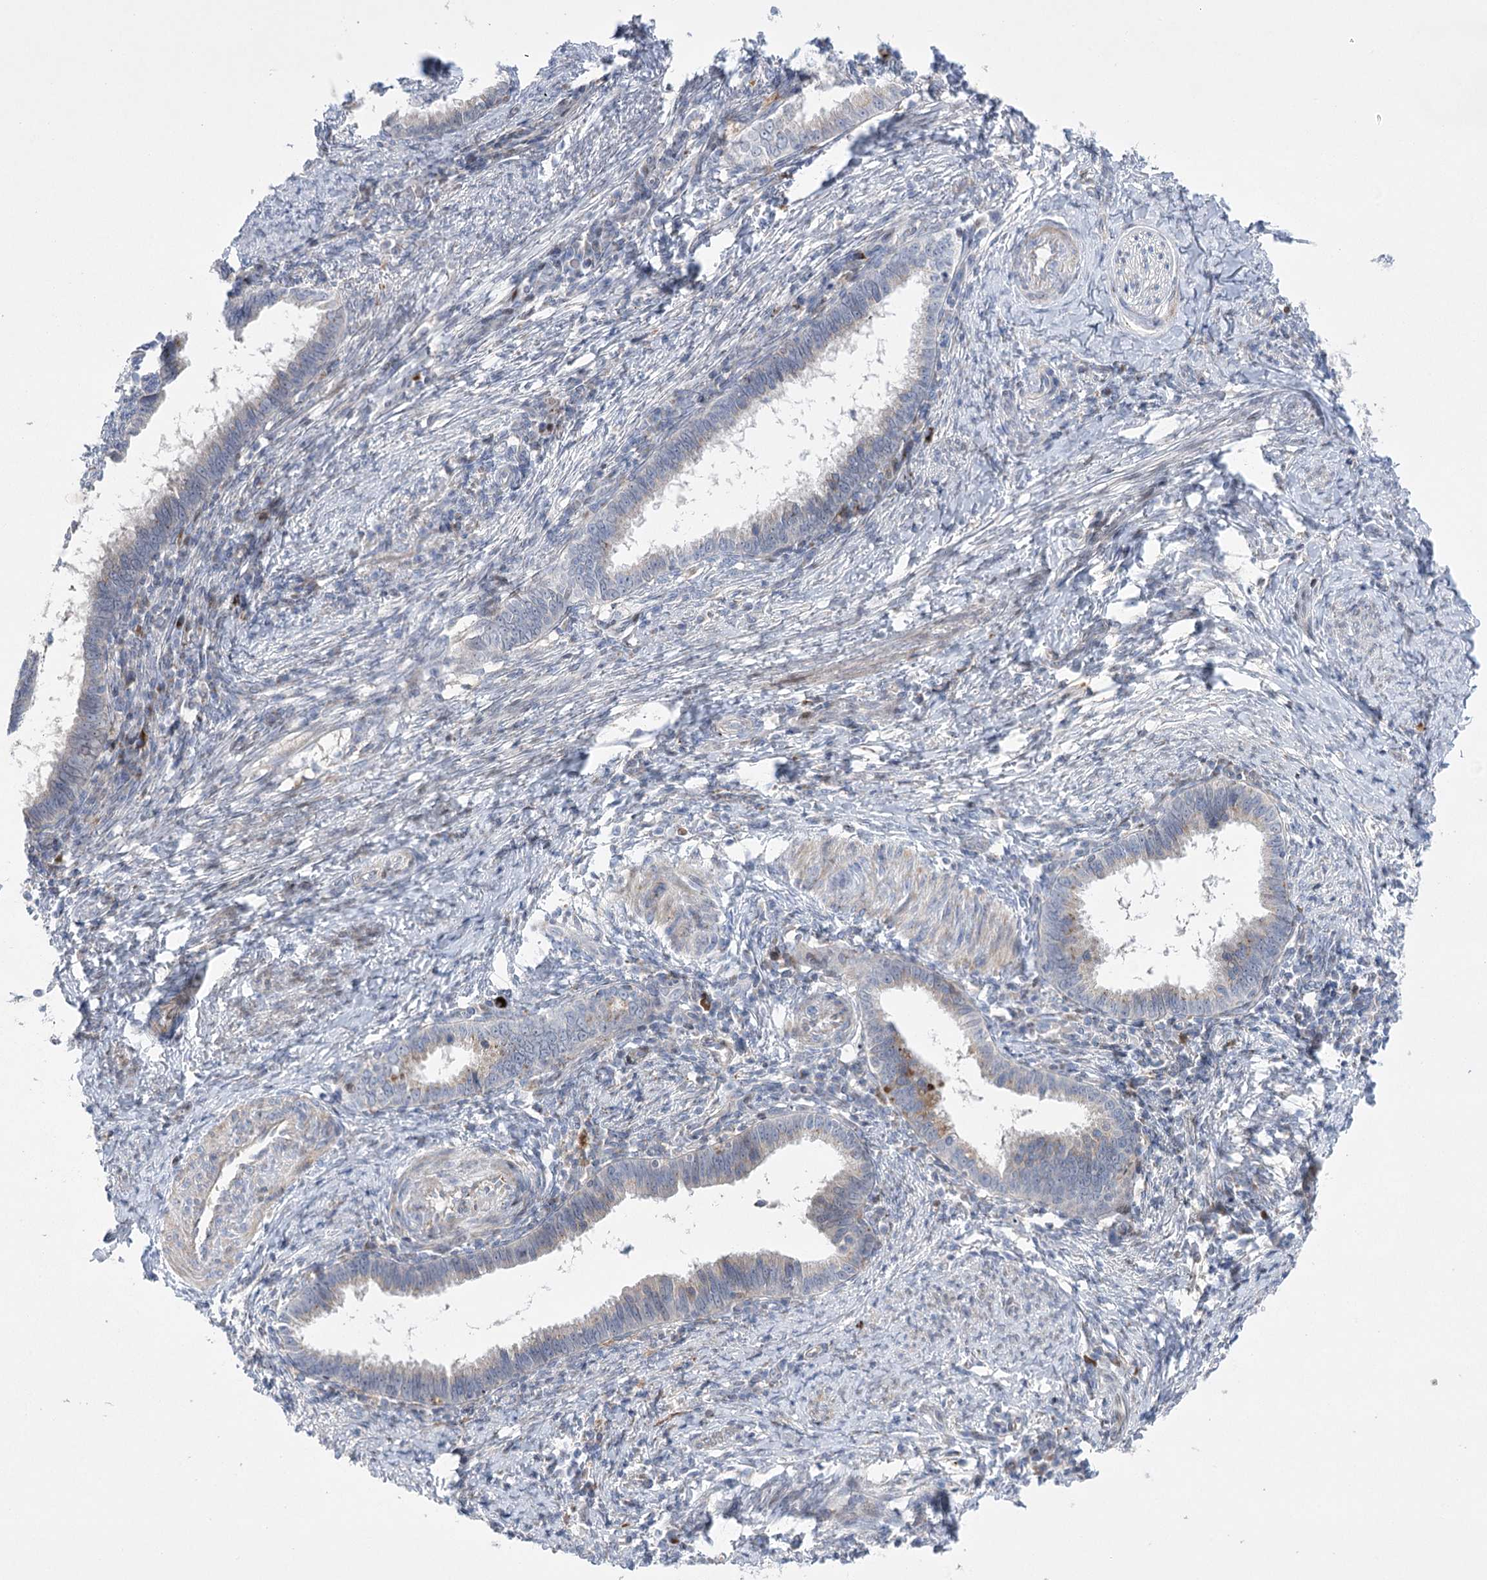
{"staining": {"intensity": "weak", "quantity": "<25%", "location": "cytoplasmic/membranous"}, "tissue": "cervical cancer", "cell_type": "Tumor cells", "image_type": "cancer", "snomed": [{"axis": "morphology", "description": "Adenocarcinoma, NOS"}, {"axis": "topography", "description": "Cervix"}], "caption": "This micrograph is of cervical cancer (adenocarcinoma) stained with IHC to label a protein in brown with the nuclei are counter-stained blue. There is no positivity in tumor cells.", "gene": "NME7", "patient": {"sex": "female", "age": 36}}